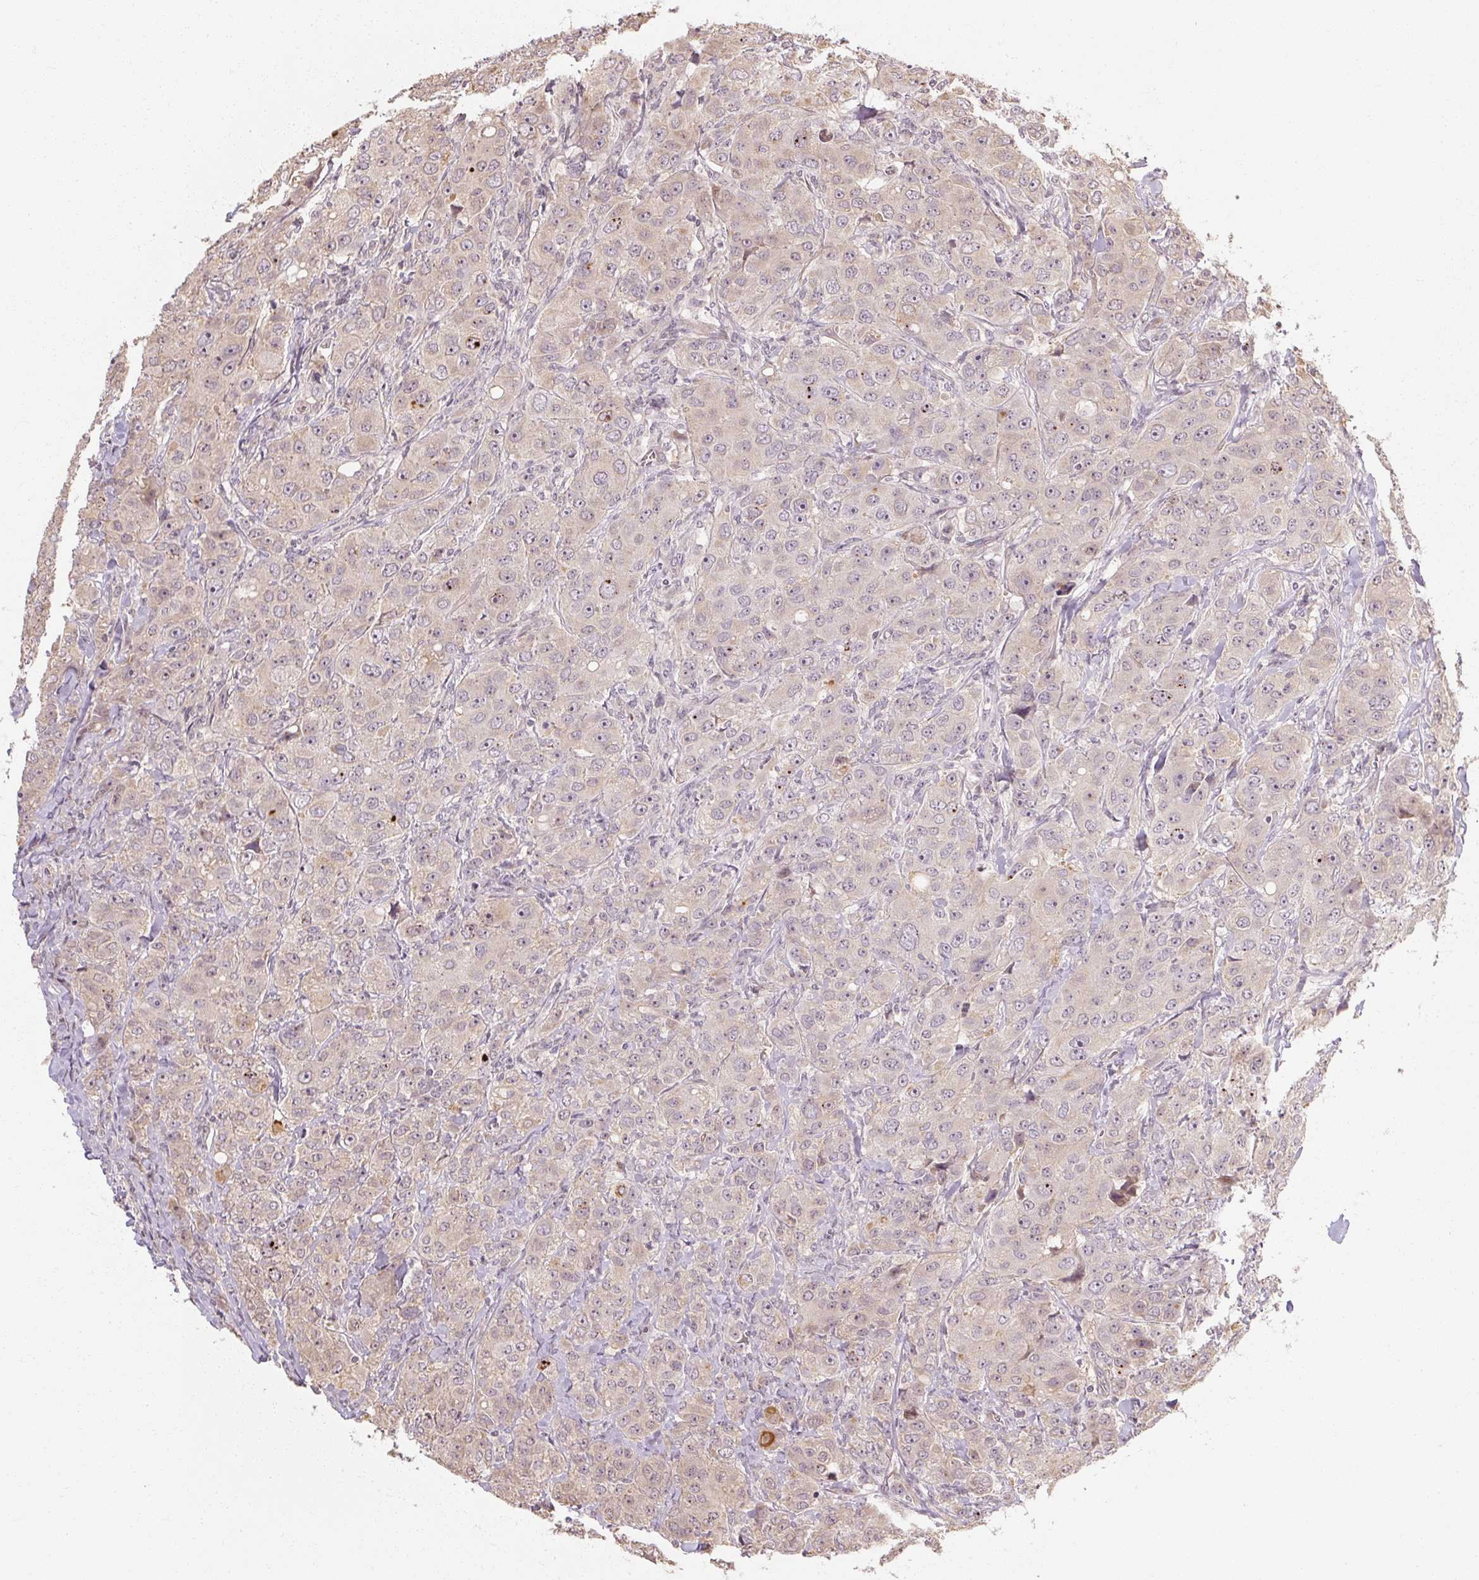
{"staining": {"intensity": "moderate", "quantity": "<25%", "location": "nuclear"}, "tissue": "breast cancer", "cell_type": "Tumor cells", "image_type": "cancer", "snomed": [{"axis": "morphology", "description": "Duct carcinoma"}, {"axis": "topography", "description": "Breast"}], "caption": "Immunohistochemistry image of infiltrating ductal carcinoma (breast) stained for a protein (brown), which exhibits low levels of moderate nuclear expression in about <25% of tumor cells.", "gene": "RB1CC1", "patient": {"sex": "female", "age": 43}}